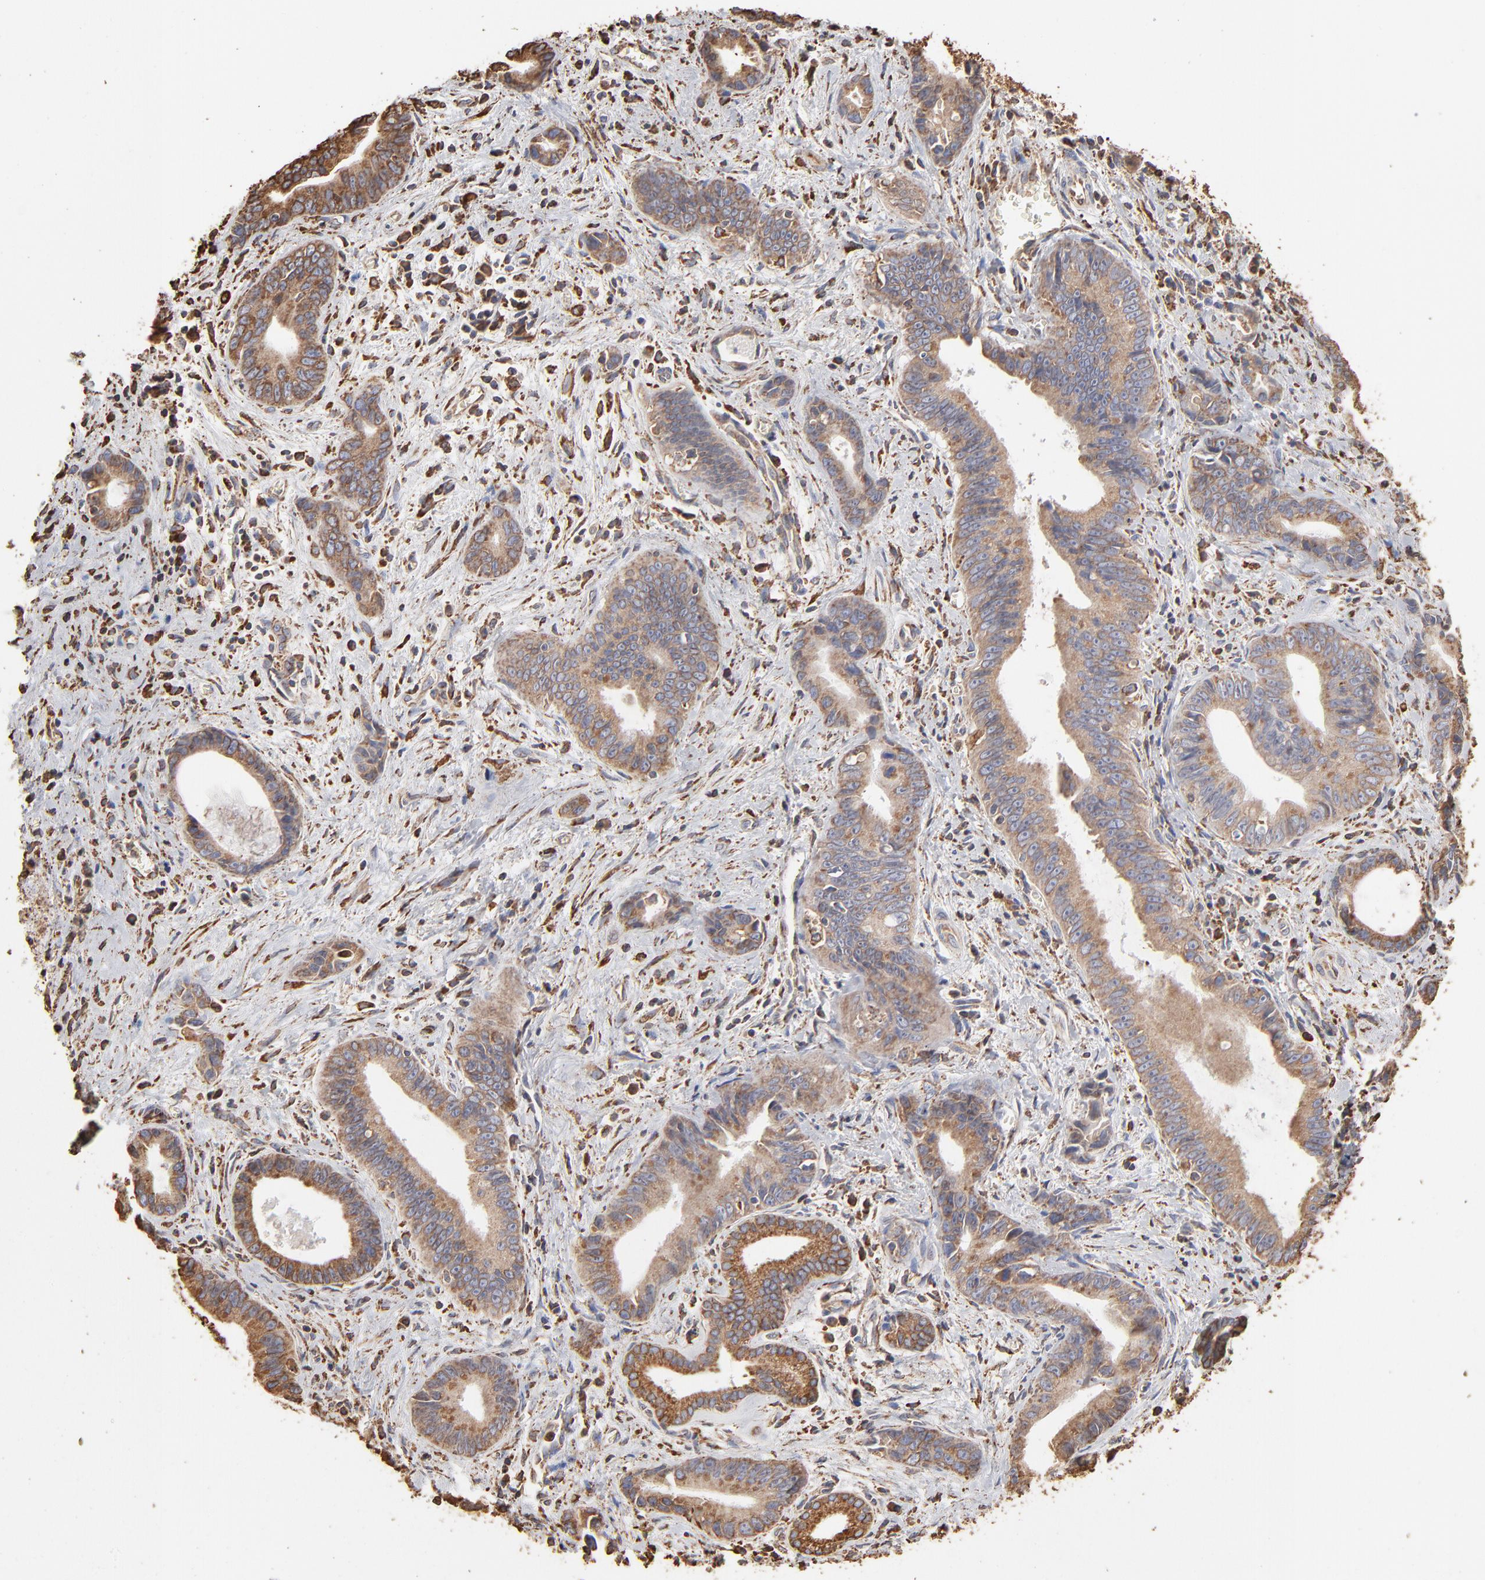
{"staining": {"intensity": "moderate", "quantity": ">75%", "location": "cytoplasmic/membranous"}, "tissue": "liver cancer", "cell_type": "Tumor cells", "image_type": "cancer", "snomed": [{"axis": "morphology", "description": "Cholangiocarcinoma"}, {"axis": "topography", "description": "Liver"}], "caption": "Immunohistochemistry of liver cholangiocarcinoma shows medium levels of moderate cytoplasmic/membranous positivity in approximately >75% of tumor cells. (DAB (3,3'-diaminobenzidine) = brown stain, brightfield microscopy at high magnification).", "gene": "PDIA3", "patient": {"sex": "female", "age": 55}}